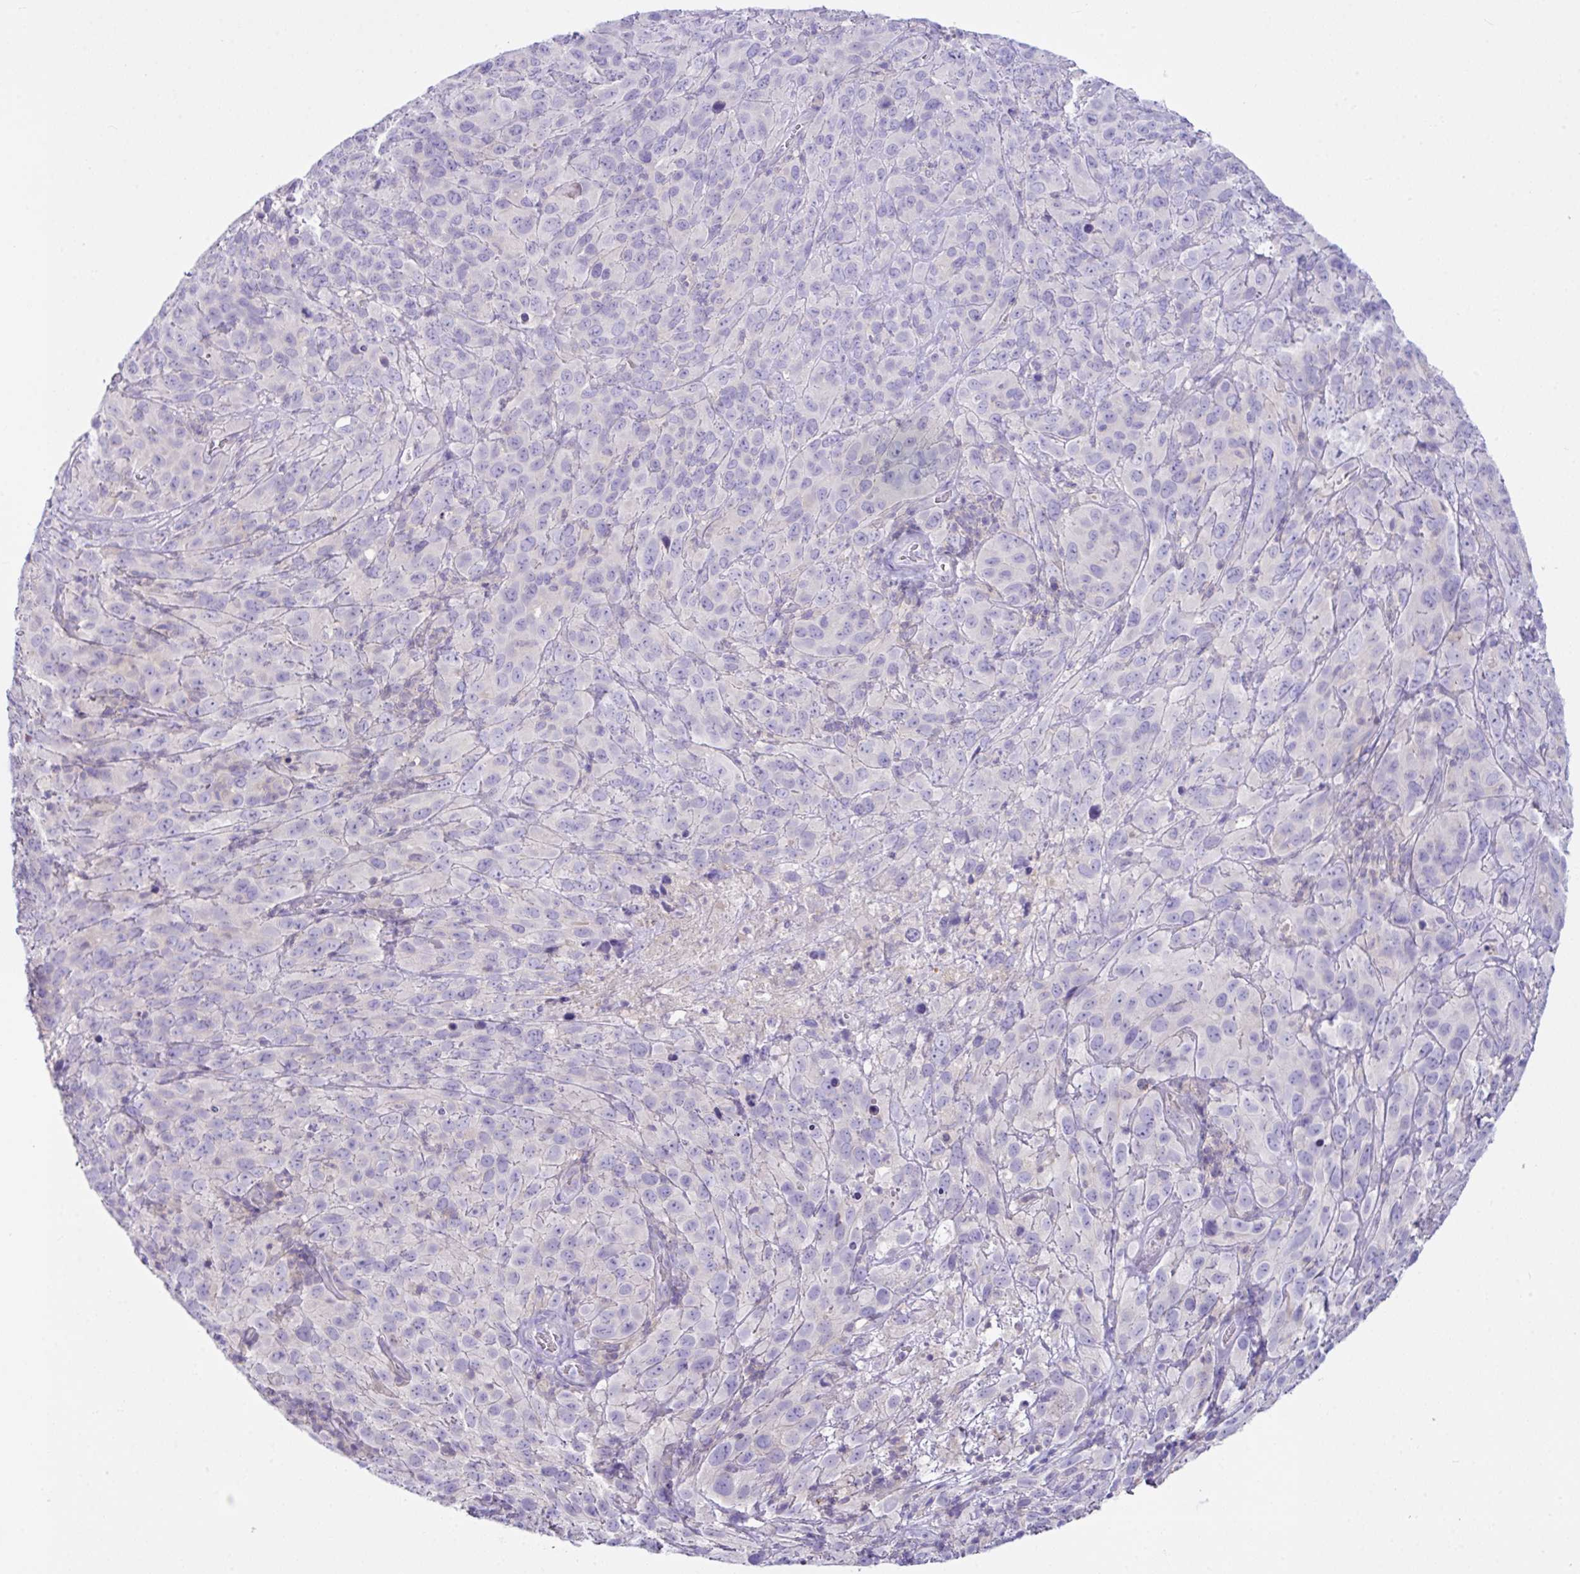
{"staining": {"intensity": "negative", "quantity": "none", "location": "none"}, "tissue": "cervical cancer", "cell_type": "Tumor cells", "image_type": "cancer", "snomed": [{"axis": "morphology", "description": "Squamous cell carcinoma, NOS"}, {"axis": "topography", "description": "Cervix"}], "caption": "DAB immunohistochemical staining of human cervical cancer shows no significant staining in tumor cells.", "gene": "D2HGDH", "patient": {"sex": "female", "age": 51}}